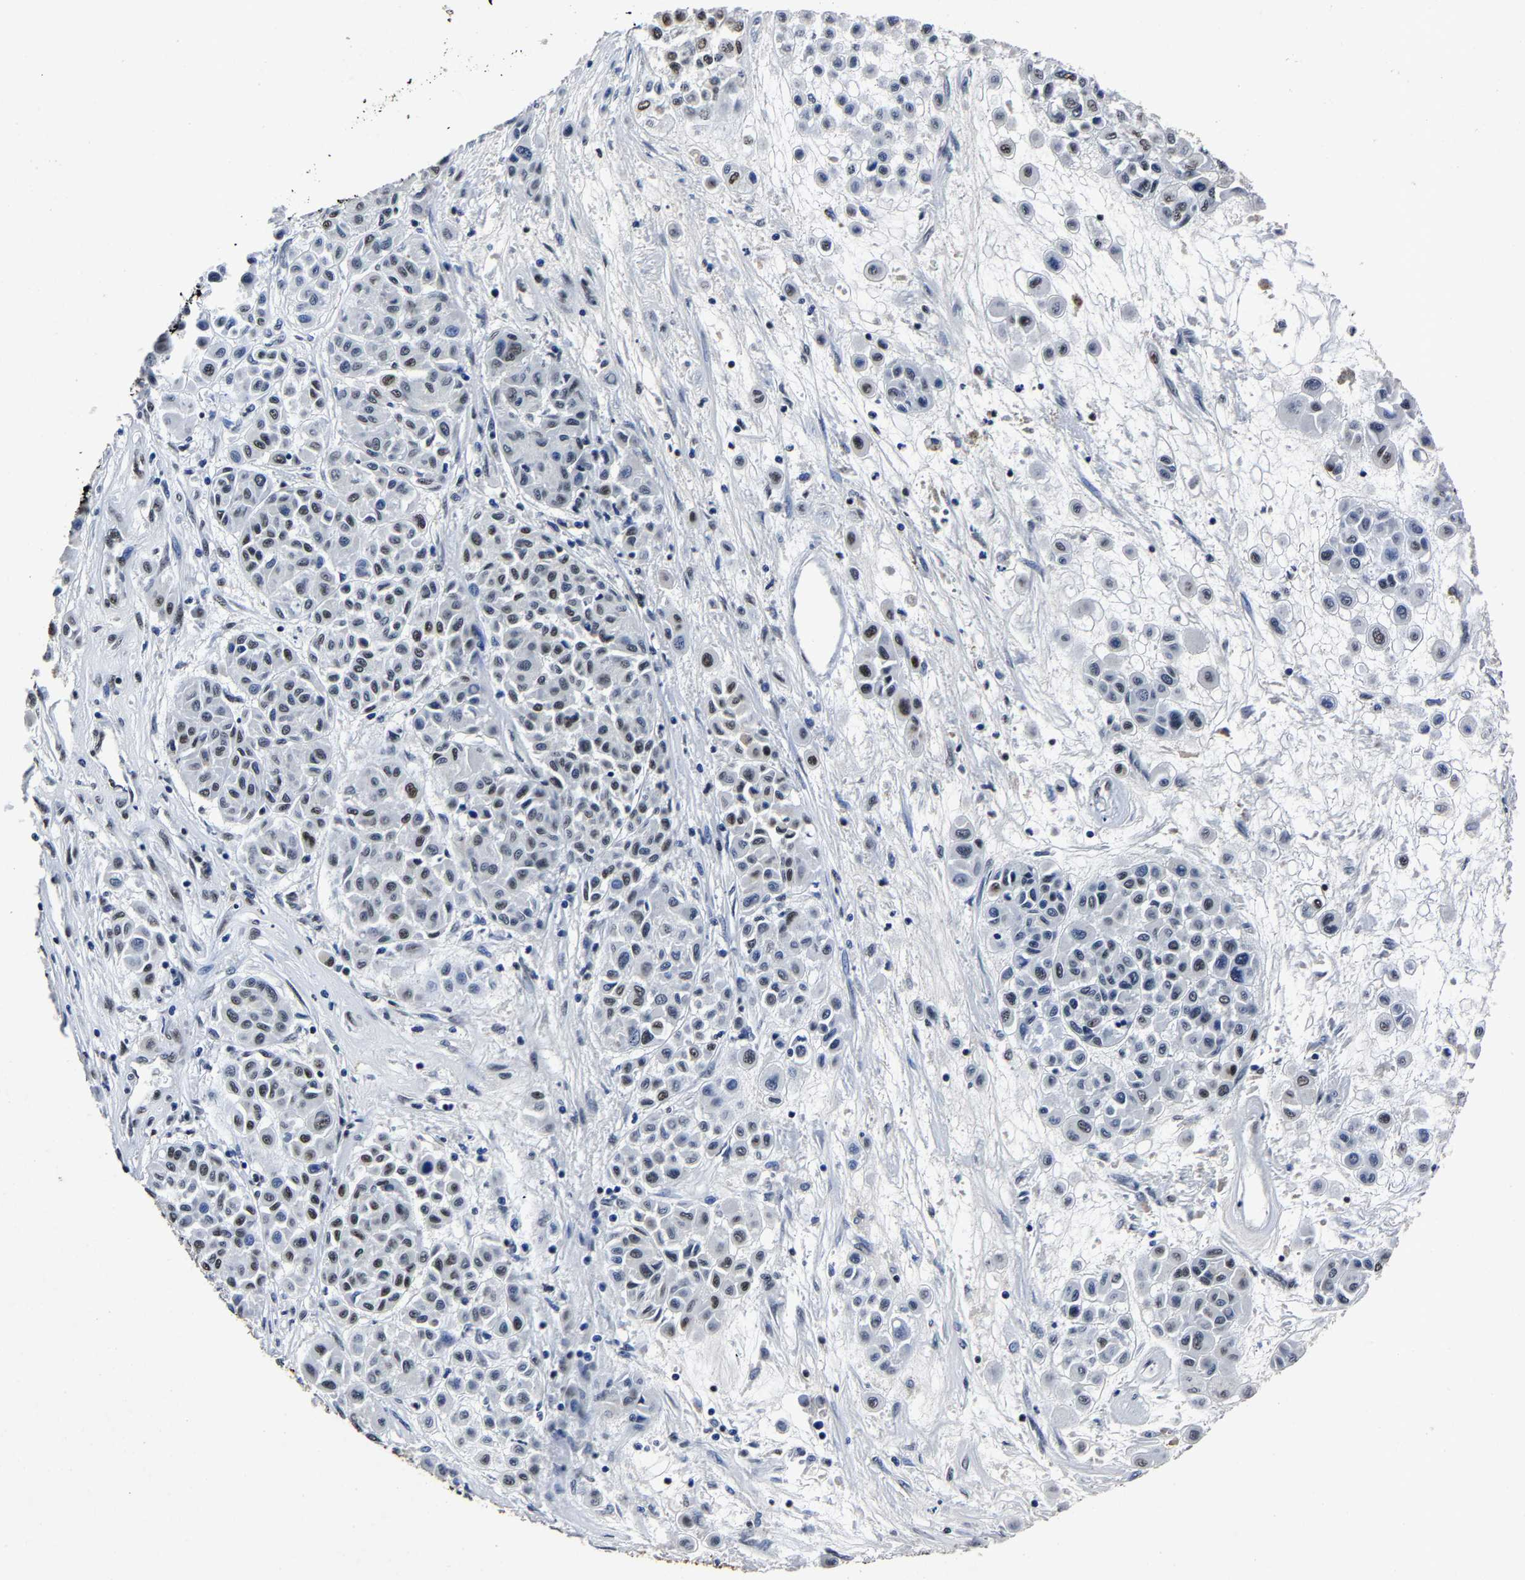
{"staining": {"intensity": "weak", "quantity": "25%-75%", "location": "nuclear"}, "tissue": "melanoma", "cell_type": "Tumor cells", "image_type": "cancer", "snomed": [{"axis": "morphology", "description": "Malignant melanoma, Metastatic site"}, {"axis": "topography", "description": "Soft tissue"}], "caption": "This histopathology image displays melanoma stained with immunohistochemistry (IHC) to label a protein in brown. The nuclear of tumor cells show weak positivity for the protein. Nuclei are counter-stained blue.", "gene": "RBM45", "patient": {"sex": "male", "age": 41}}